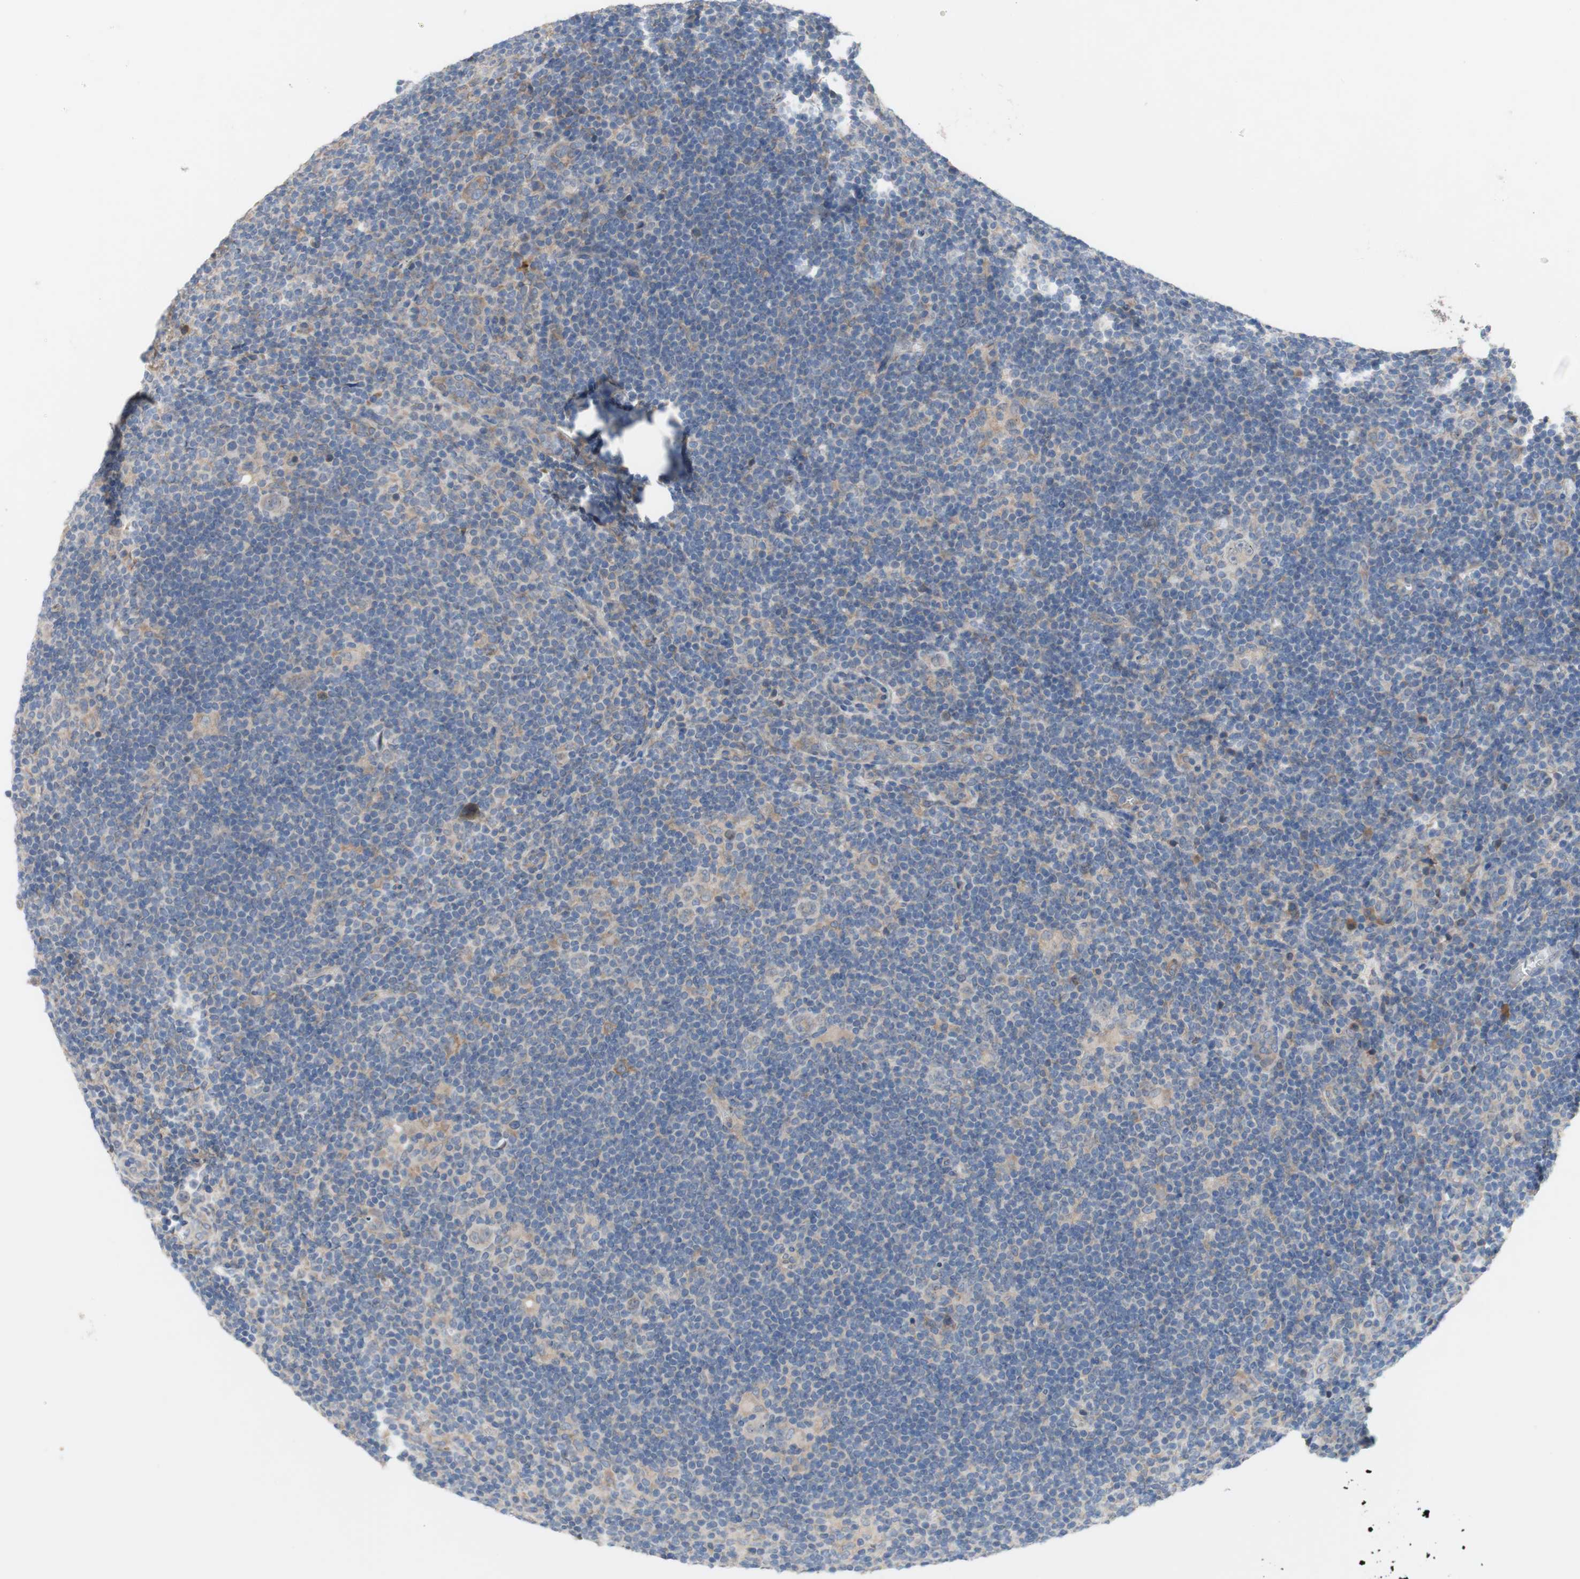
{"staining": {"intensity": "weak", "quantity": ">75%", "location": "cytoplasmic/membranous"}, "tissue": "lymphoma", "cell_type": "Tumor cells", "image_type": "cancer", "snomed": [{"axis": "morphology", "description": "Hodgkin's disease, NOS"}, {"axis": "topography", "description": "Lymph node"}], "caption": "Protein expression analysis of human lymphoma reveals weak cytoplasmic/membranous positivity in approximately >75% of tumor cells. Nuclei are stained in blue.", "gene": "TTC14", "patient": {"sex": "female", "age": 57}}